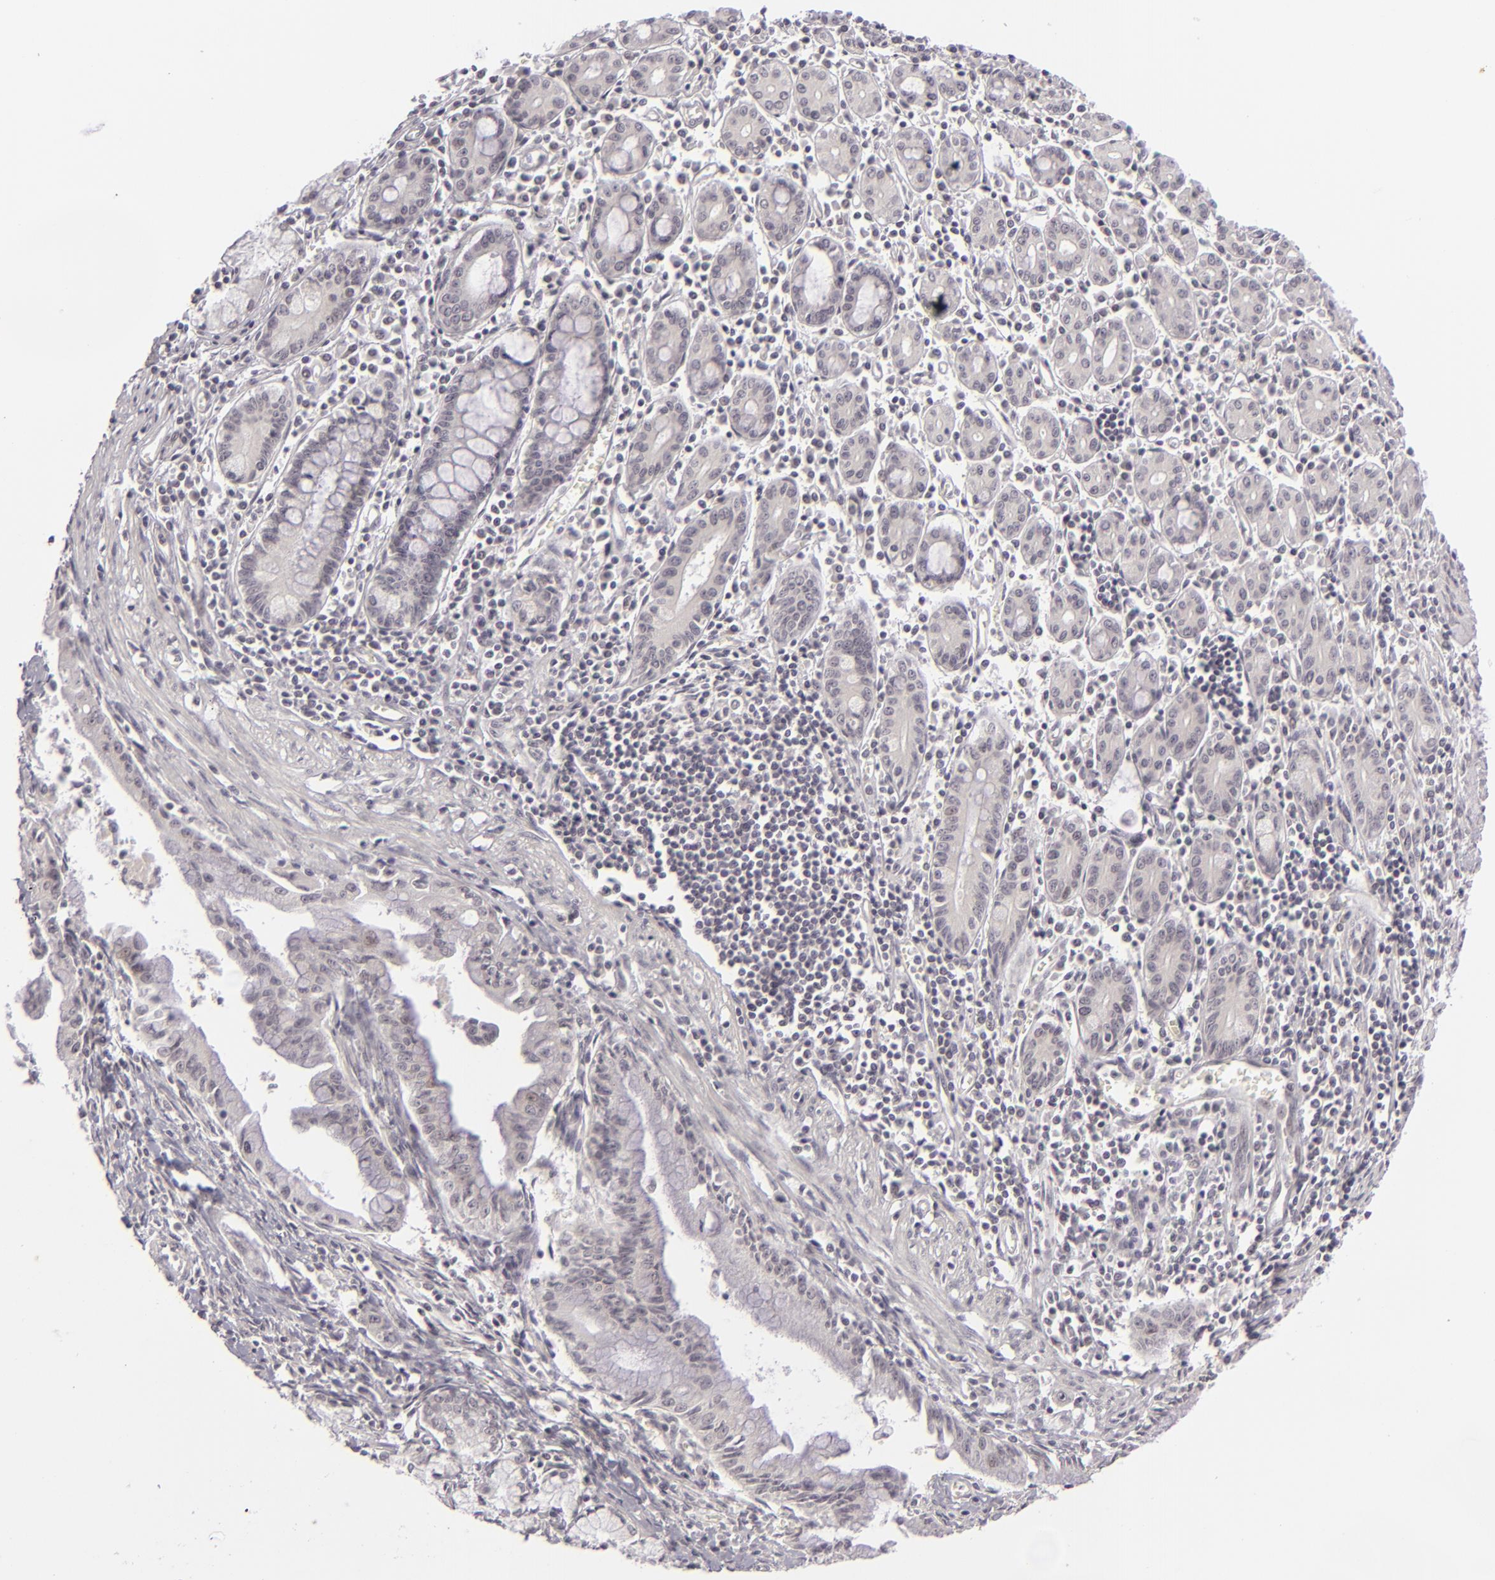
{"staining": {"intensity": "negative", "quantity": "none", "location": "none"}, "tissue": "pancreatic cancer", "cell_type": "Tumor cells", "image_type": "cancer", "snomed": [{"axis": "morphology", "description": "Adenocarcinoma, NOS"}, {"axis": "topography", "description": "Pancreas"}], "caption": "Tumor cells show no significant expression in pancreatic cancer.", "gene": "DLG3", "patient": {"sex": "male", "age": 59}}